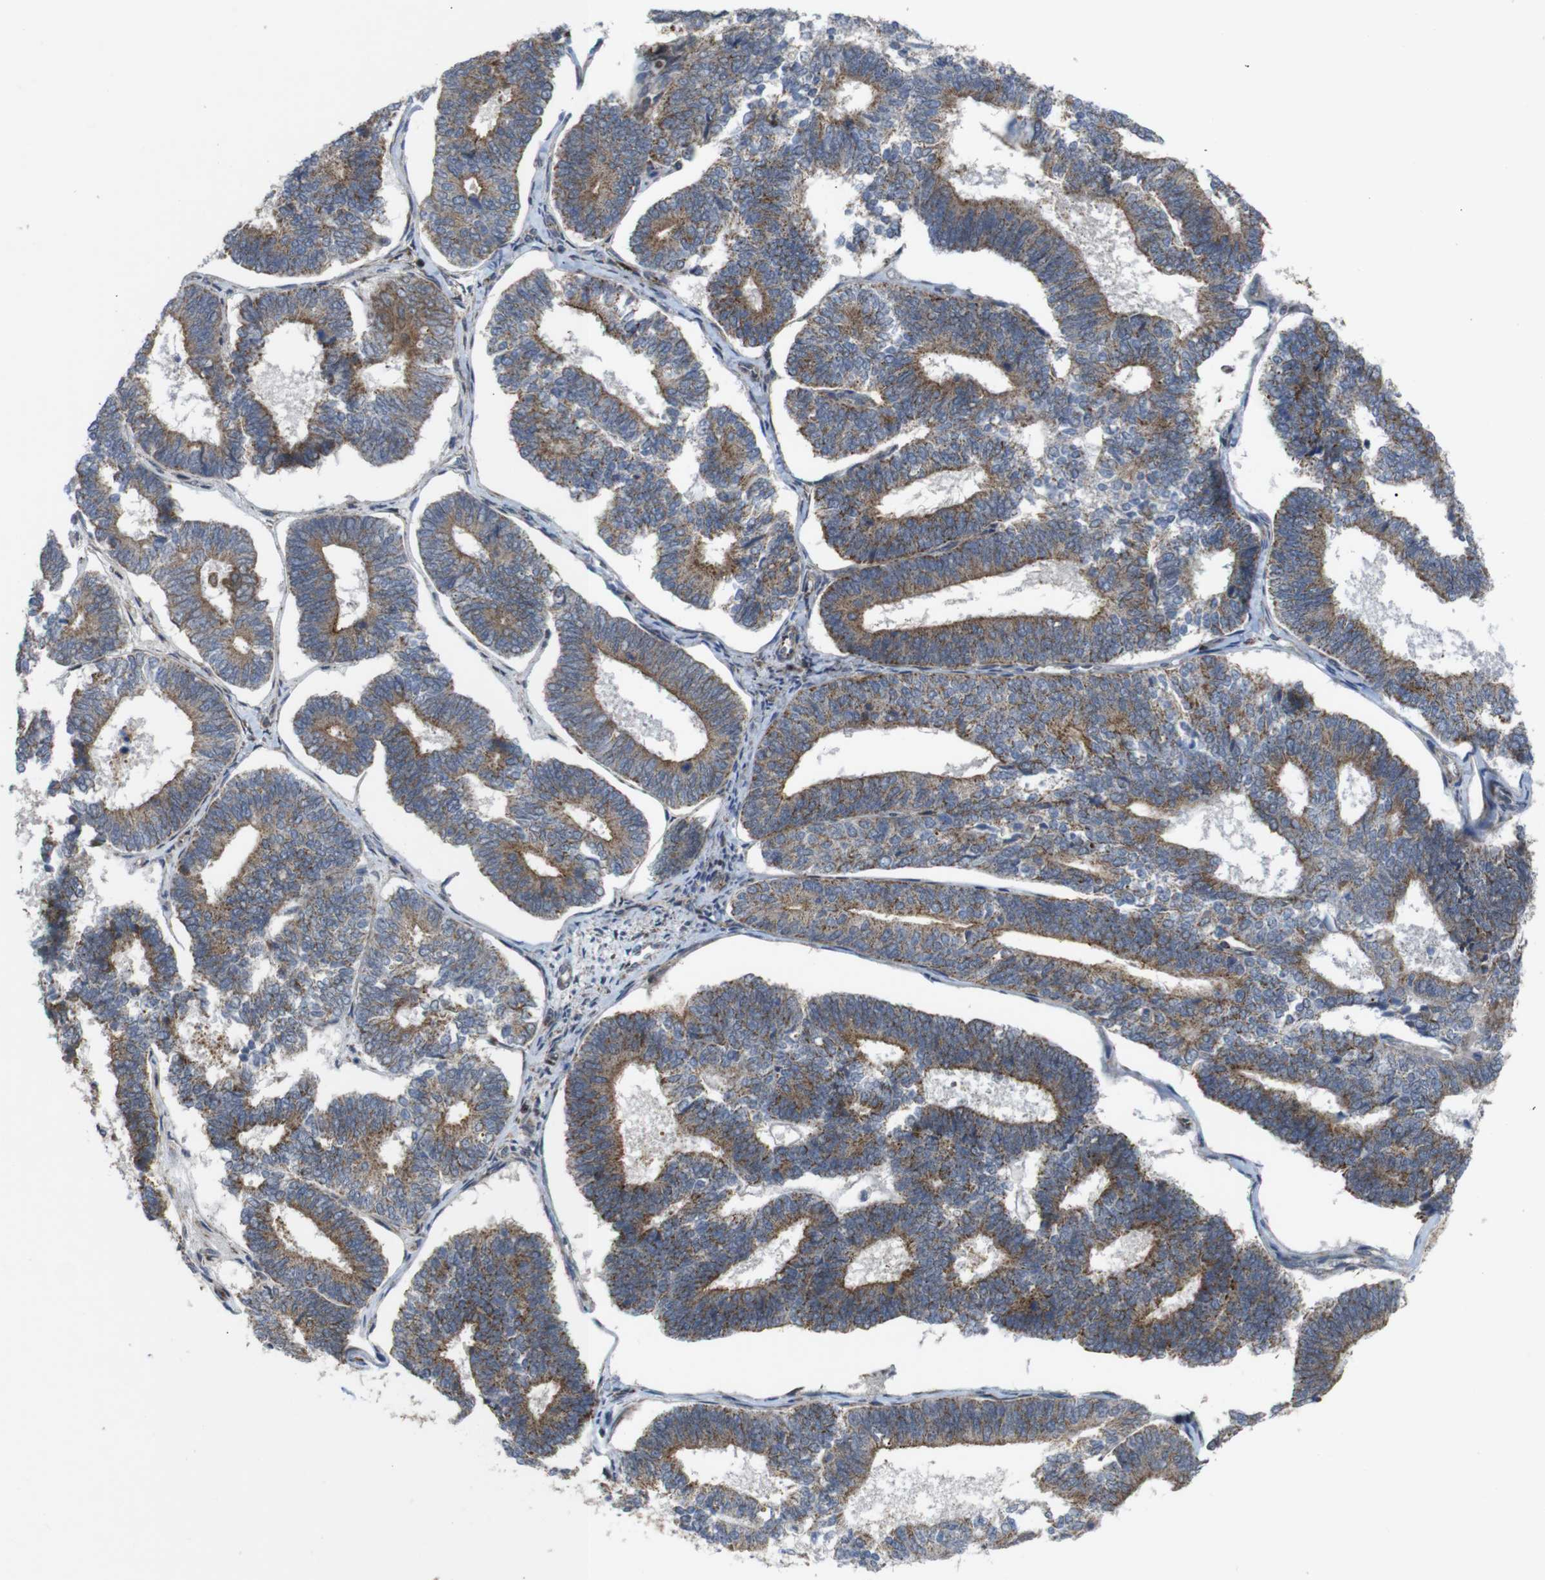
{"staining": {"intensity": "moderate", "quantity": ">75%", "location": "cytoplasmic/membranous"}, "tissue": "endometrial cancer", "cell_type": "Tumor cells", "image_type": "cancer", "snomed": [{"axis": "morphology", "description": "Adenocarcinoma, NOS"}, {"axis": "topography", "description": "Endometrium"}], "caption": "Protein staining exhibits moderate cytoplasmic/membranous expression in about >75% of tumor cells in endometrial cancer.", "gene": "ATP7B", "patient": {"sex": "female", "age": 70}}